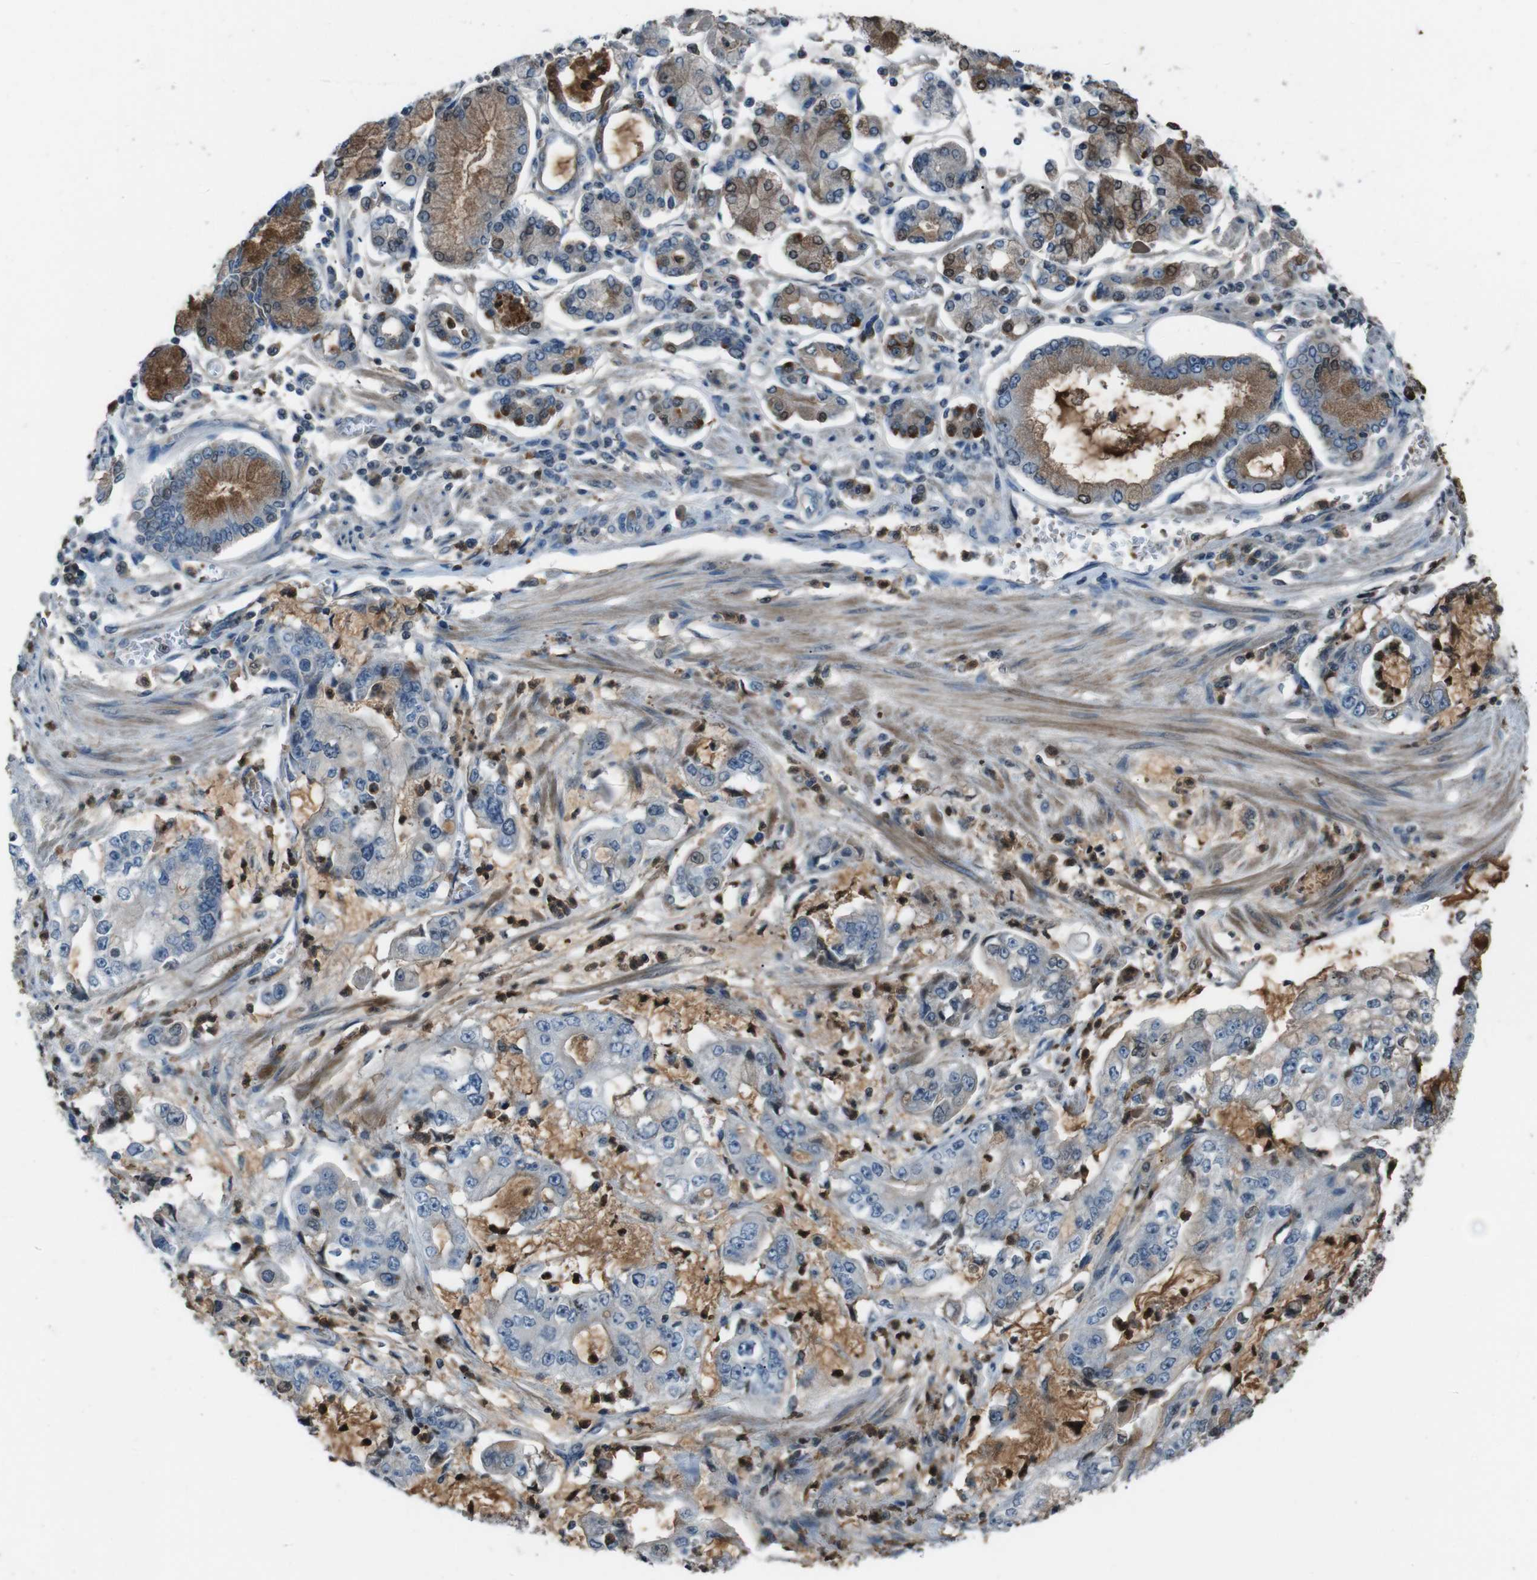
{"staining": {"intensity": "negative", "quantity": "none", "location": "none"}, "tissue": "stomach cancer", "cell_type": "Tumor cells", "image_type": "cancer", "snomed": [{"axis": "morphology", "description": "Adenocarcinoma, NOS"}, {"axis": "topography", "description": "Stomach"}], "caption": "DAB (3,3'-diaminobenzidine) immunohistochemical staining of adenocarcinoma (stomach) shows no significant expression in tumor cells.", "gene": "UGT1A6", "patient": {"sex": "male", "age": 76}}